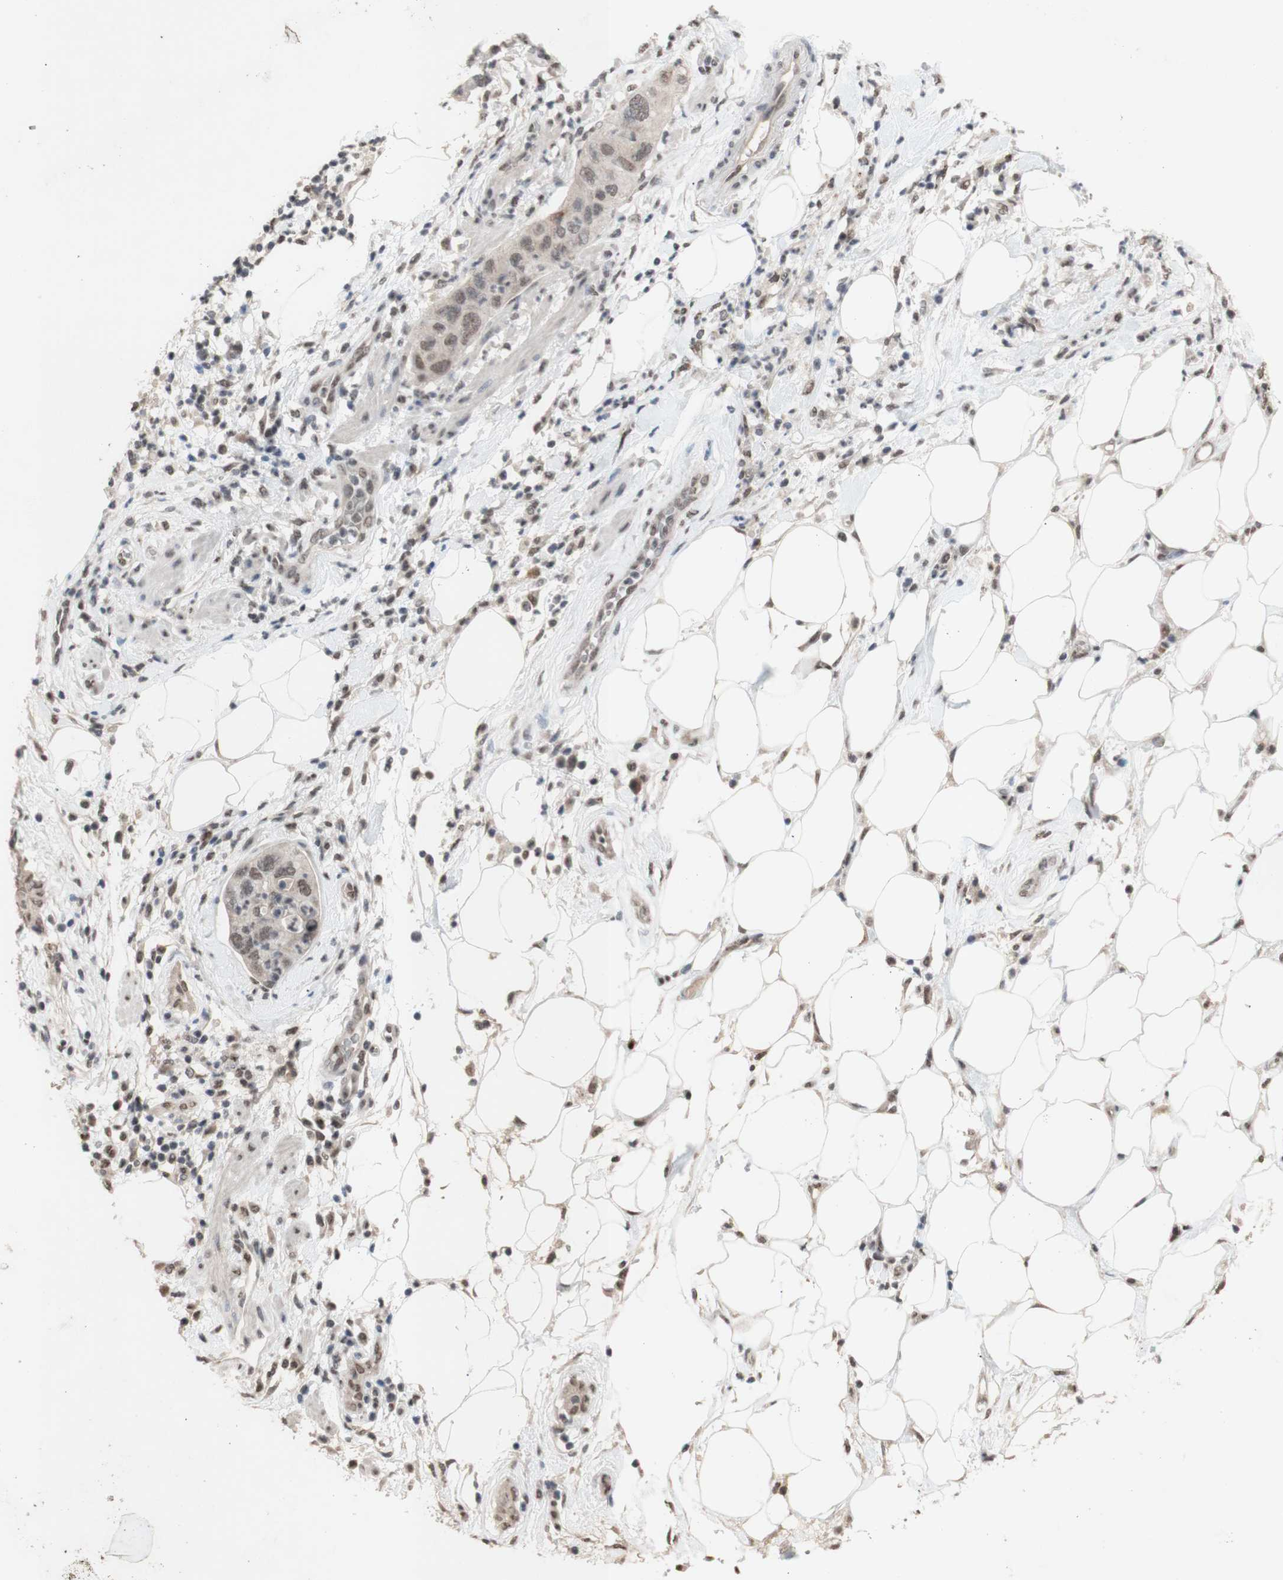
{"staining": {"intensity": "weak", "quantity": ">75%", "location": "nuclear"}, "tissue": "pancreatic cancer", "cell_type": "Tumor cells", "image_type": "cancer", "snomed": [{"axis": "morphology", "description": "Adenocarcinoma, NOS"}, {"axis": "topography", "description": "Pancreas"}], "caption": "Protein staining of pancreatic adenocarcinoma tissue exhibits weak nuclear expression in approximately >75% of tumor cells.", "gene": "SFPQ", "patient": {"sex": "female", "age": 71}}